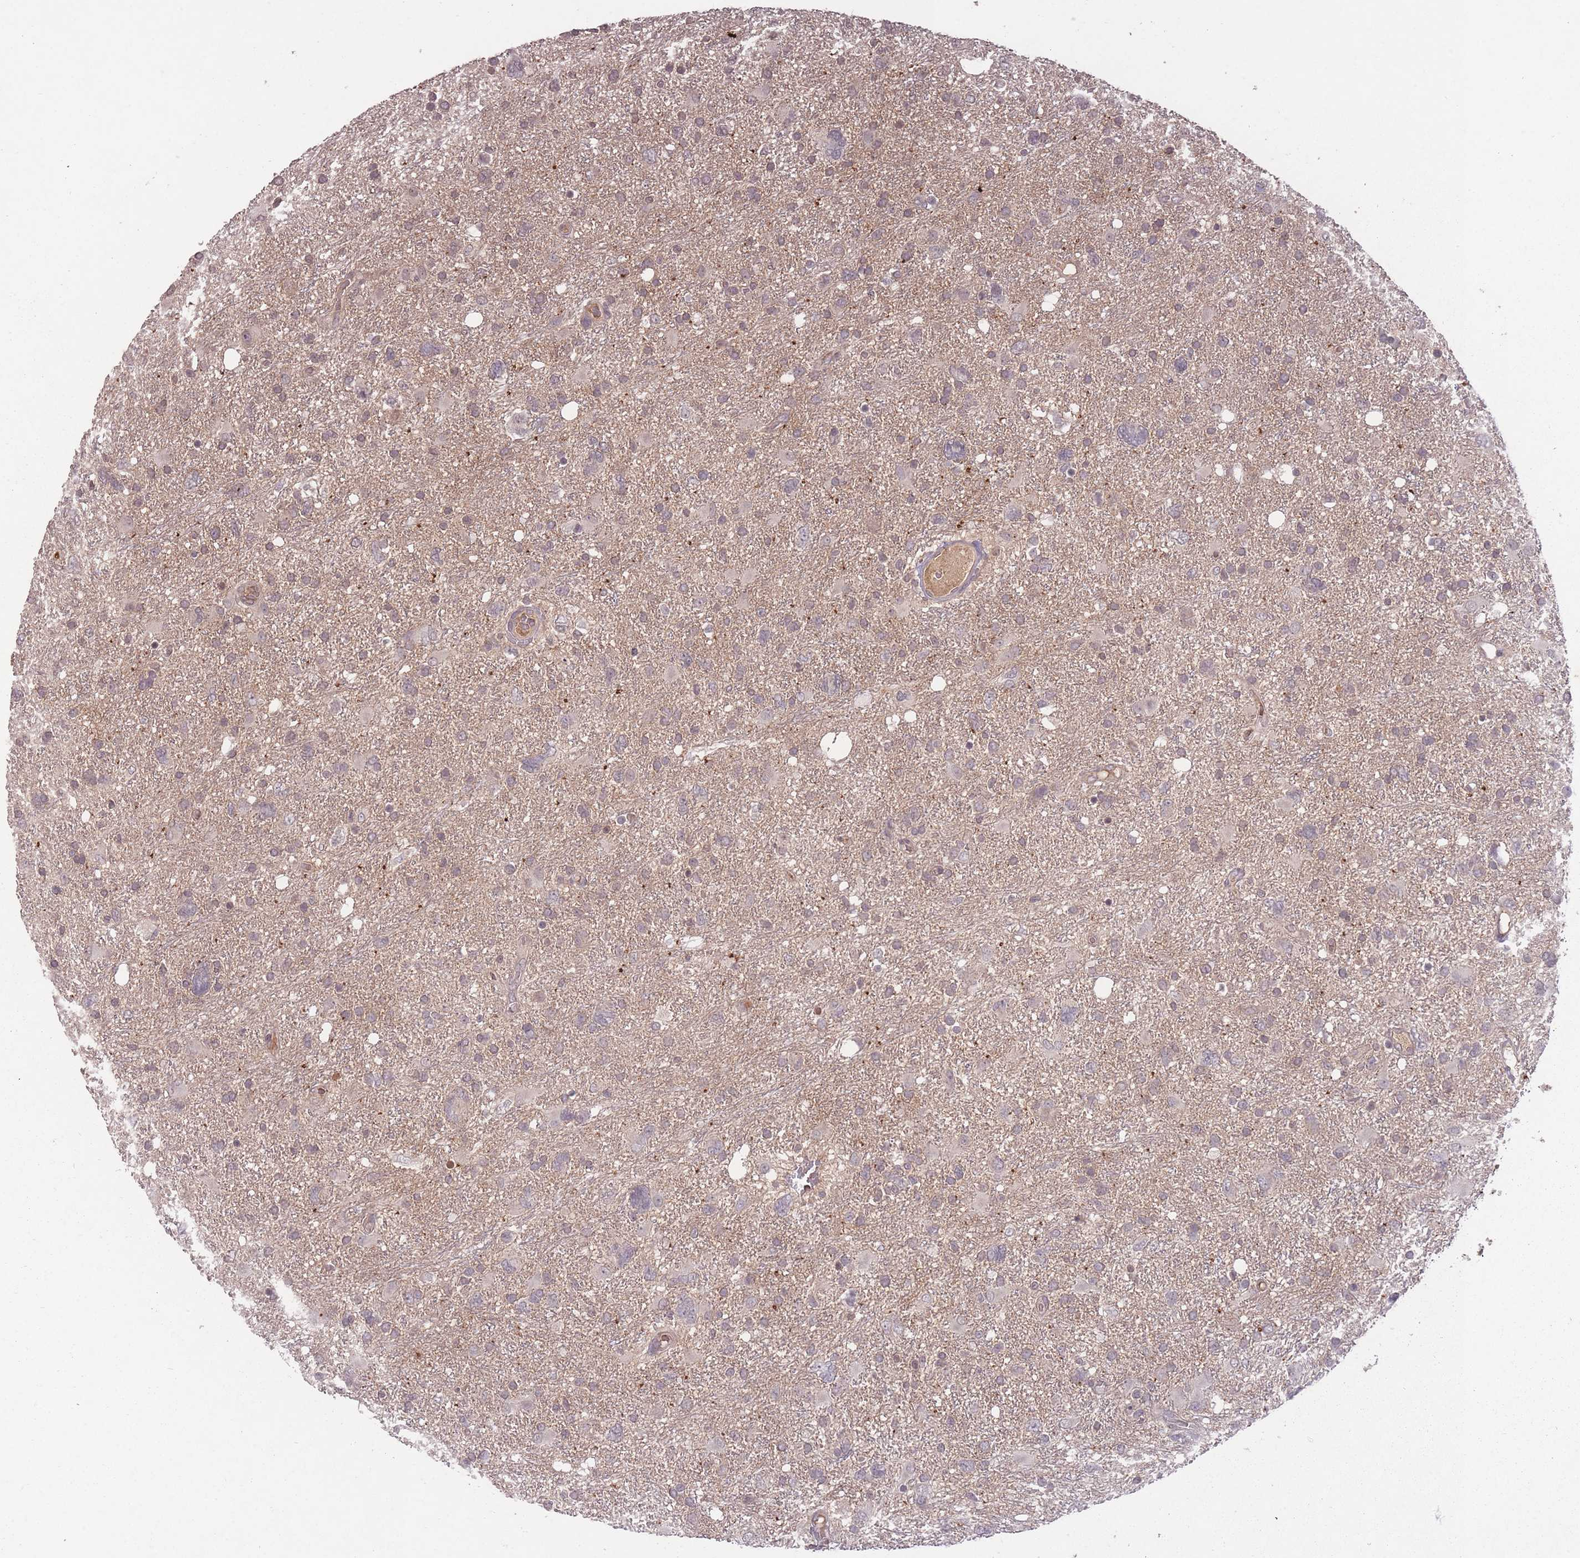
{"staining": {"intensity": "negative", "quantity": "none", "location": "none"}, "tissue": "glioma", "cell_type": "Tumor cells", "image_type": "cancer", "snomed": [{"axis": "morphology", "description": "Glioma, malignant, High grade"}, {"axis": "topography", "description": "Brain"}], "caption": "Immunohistochemical staining of glioma demonstrates no significant positivity in tumor cells.", "gene": "ADCYAP1R1", "patient": {"sex": "male", "age": 61}}